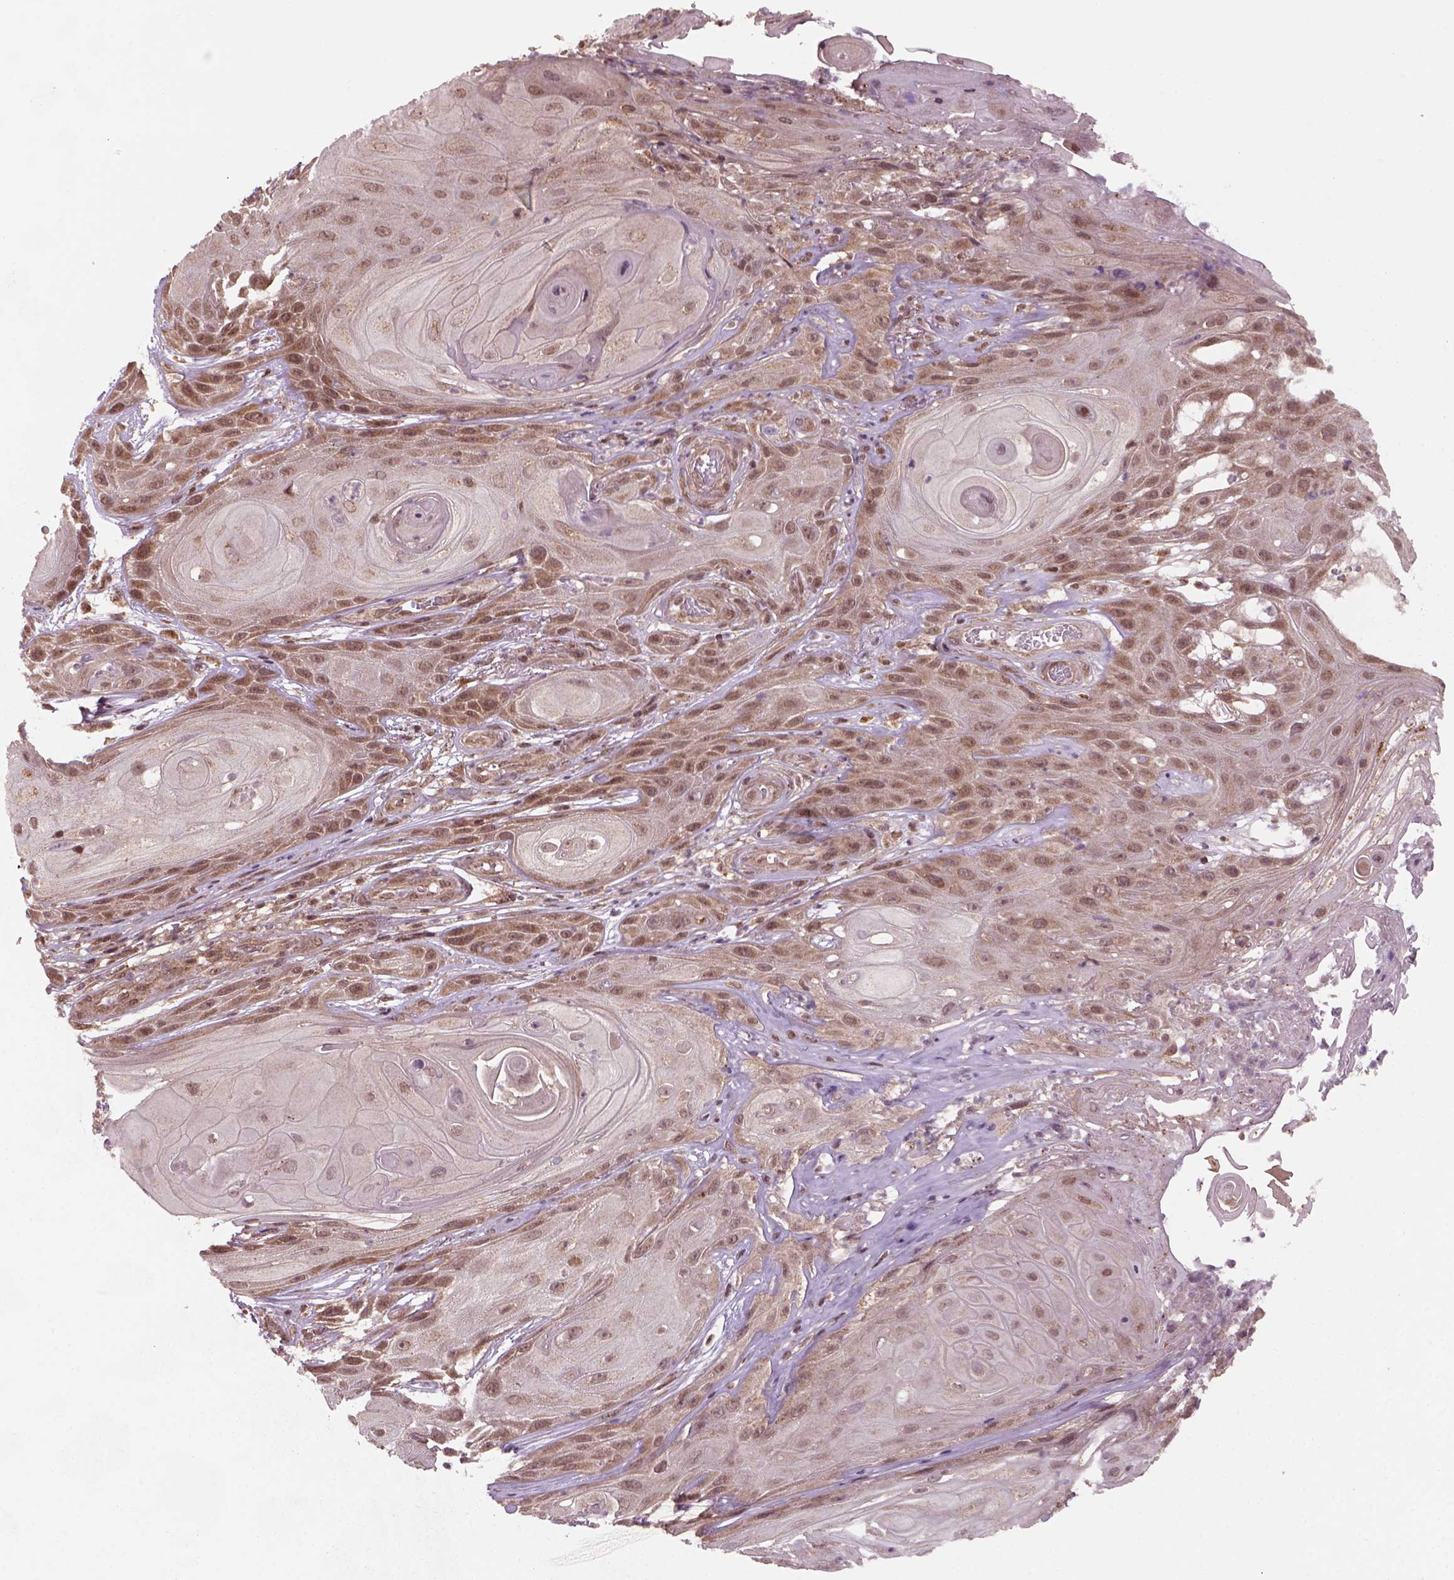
{"staining": {"intensity": "moderate", "quantity": "25%-75%", "location": "cytoplasmic/membranous"}, "tissue": "skin cancer", "cell_type": "Tumor cells", "image_type": "cancer", "snomed": [{"axis": "morphology", "description": "Squamous cell carcinoma, NOS"}, {"axis": "topography", "description": "Skin"}], "caption": "IHC of human skin cancer displays medium levels of moderate cytoplasmic/membranous positivity in about 25%-75% of tumor cells.", "gene": "NUDT9", "patient": {"sex": "male", "age": 62}}